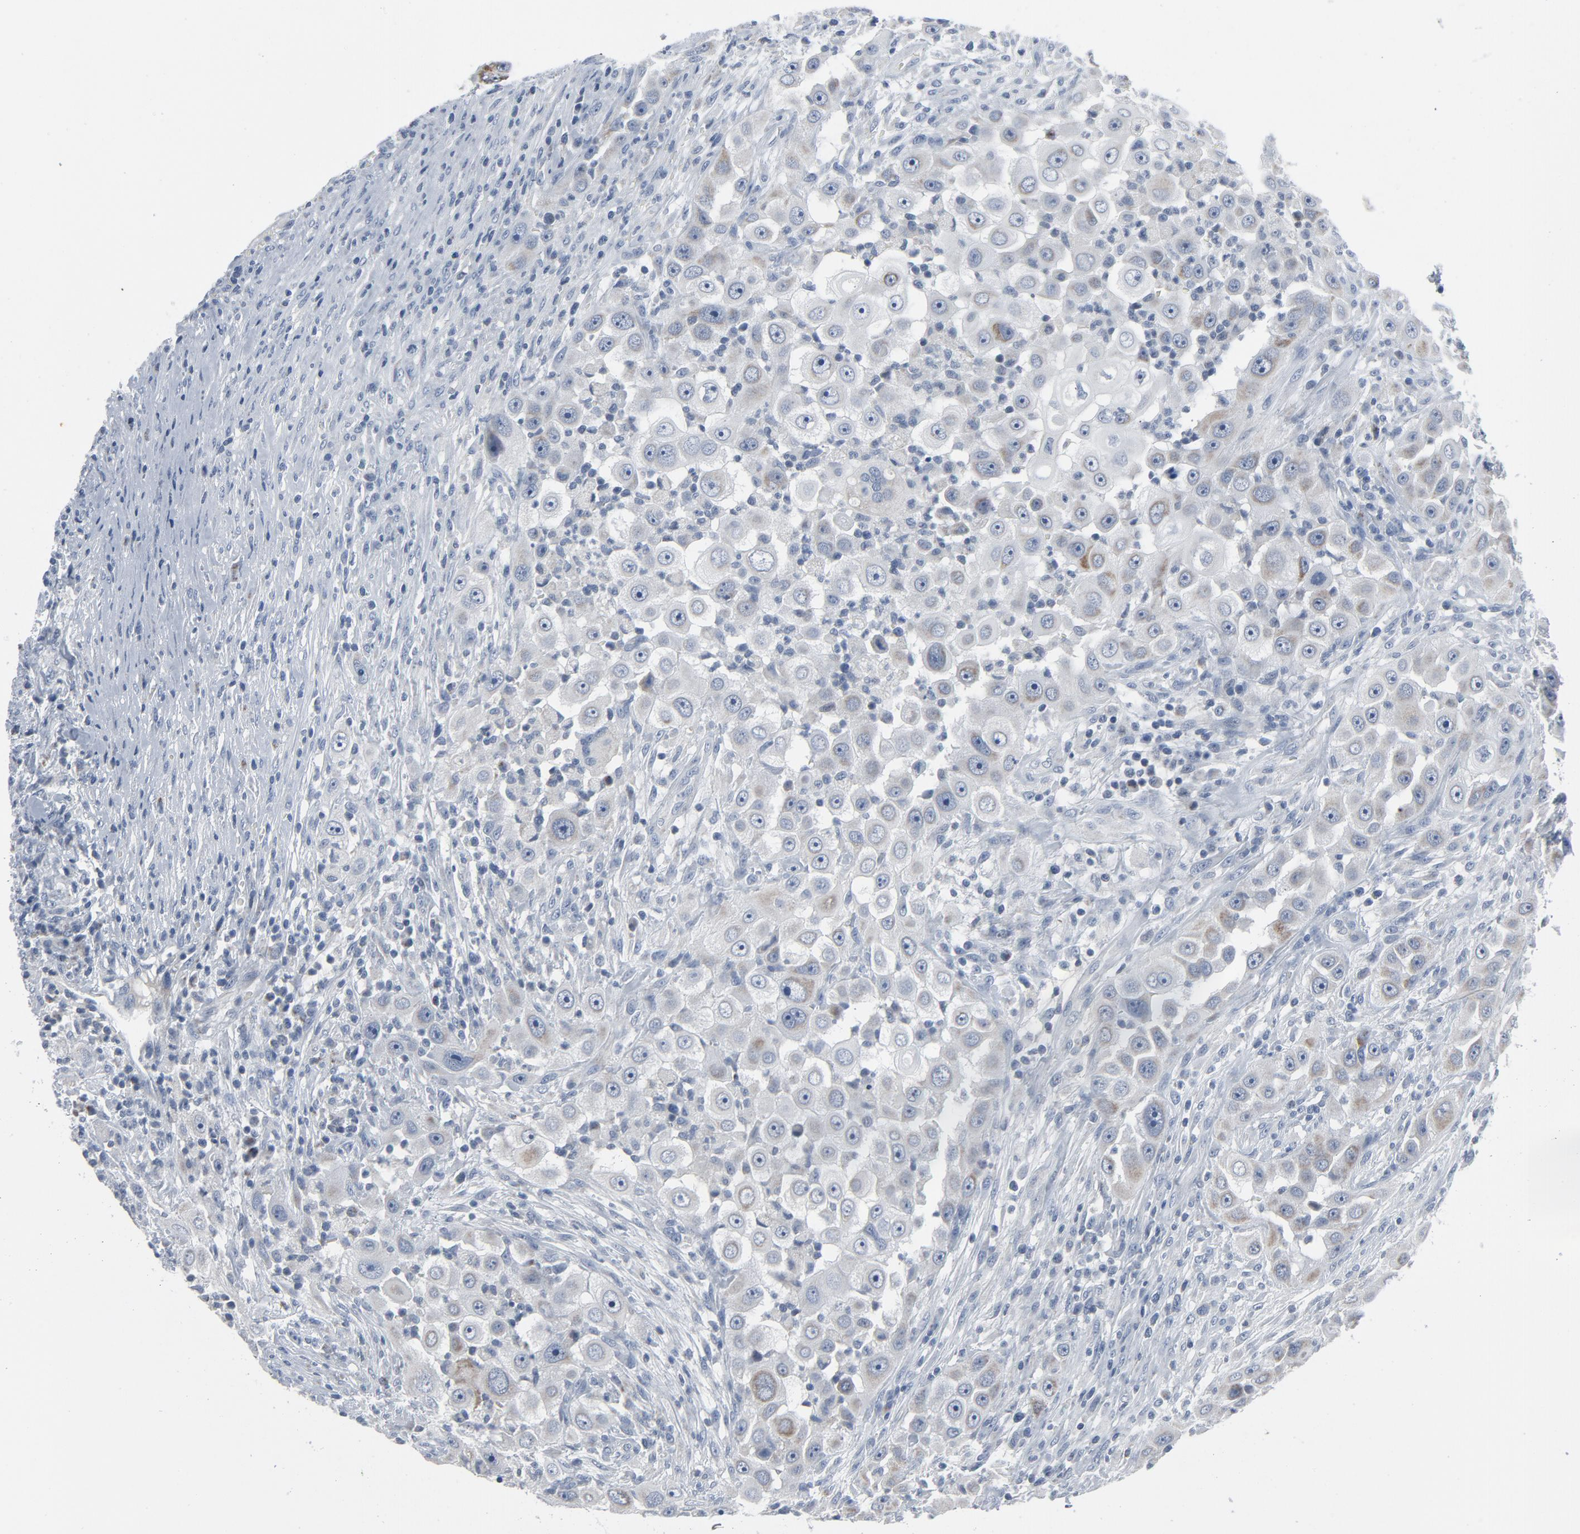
{"staining": {"intensity": "weak", "quantity": "<25%", "location": "cytoplasmic/membranous"}, "tissue": "head and neck cancer", "cell_type": "Tumor cells", "image_type": "cancer", "snomed": [{"axis": "morphology", "description": "Carcinoma, NOS"}, {"axis": "topography", "description": "Head-Neck"}], "caption": "The histopathology image exhibits no staining of tumor cells in head and neck cancer.", "gene": "GPX2", "patient": {"sex": "male", "age": 87}}